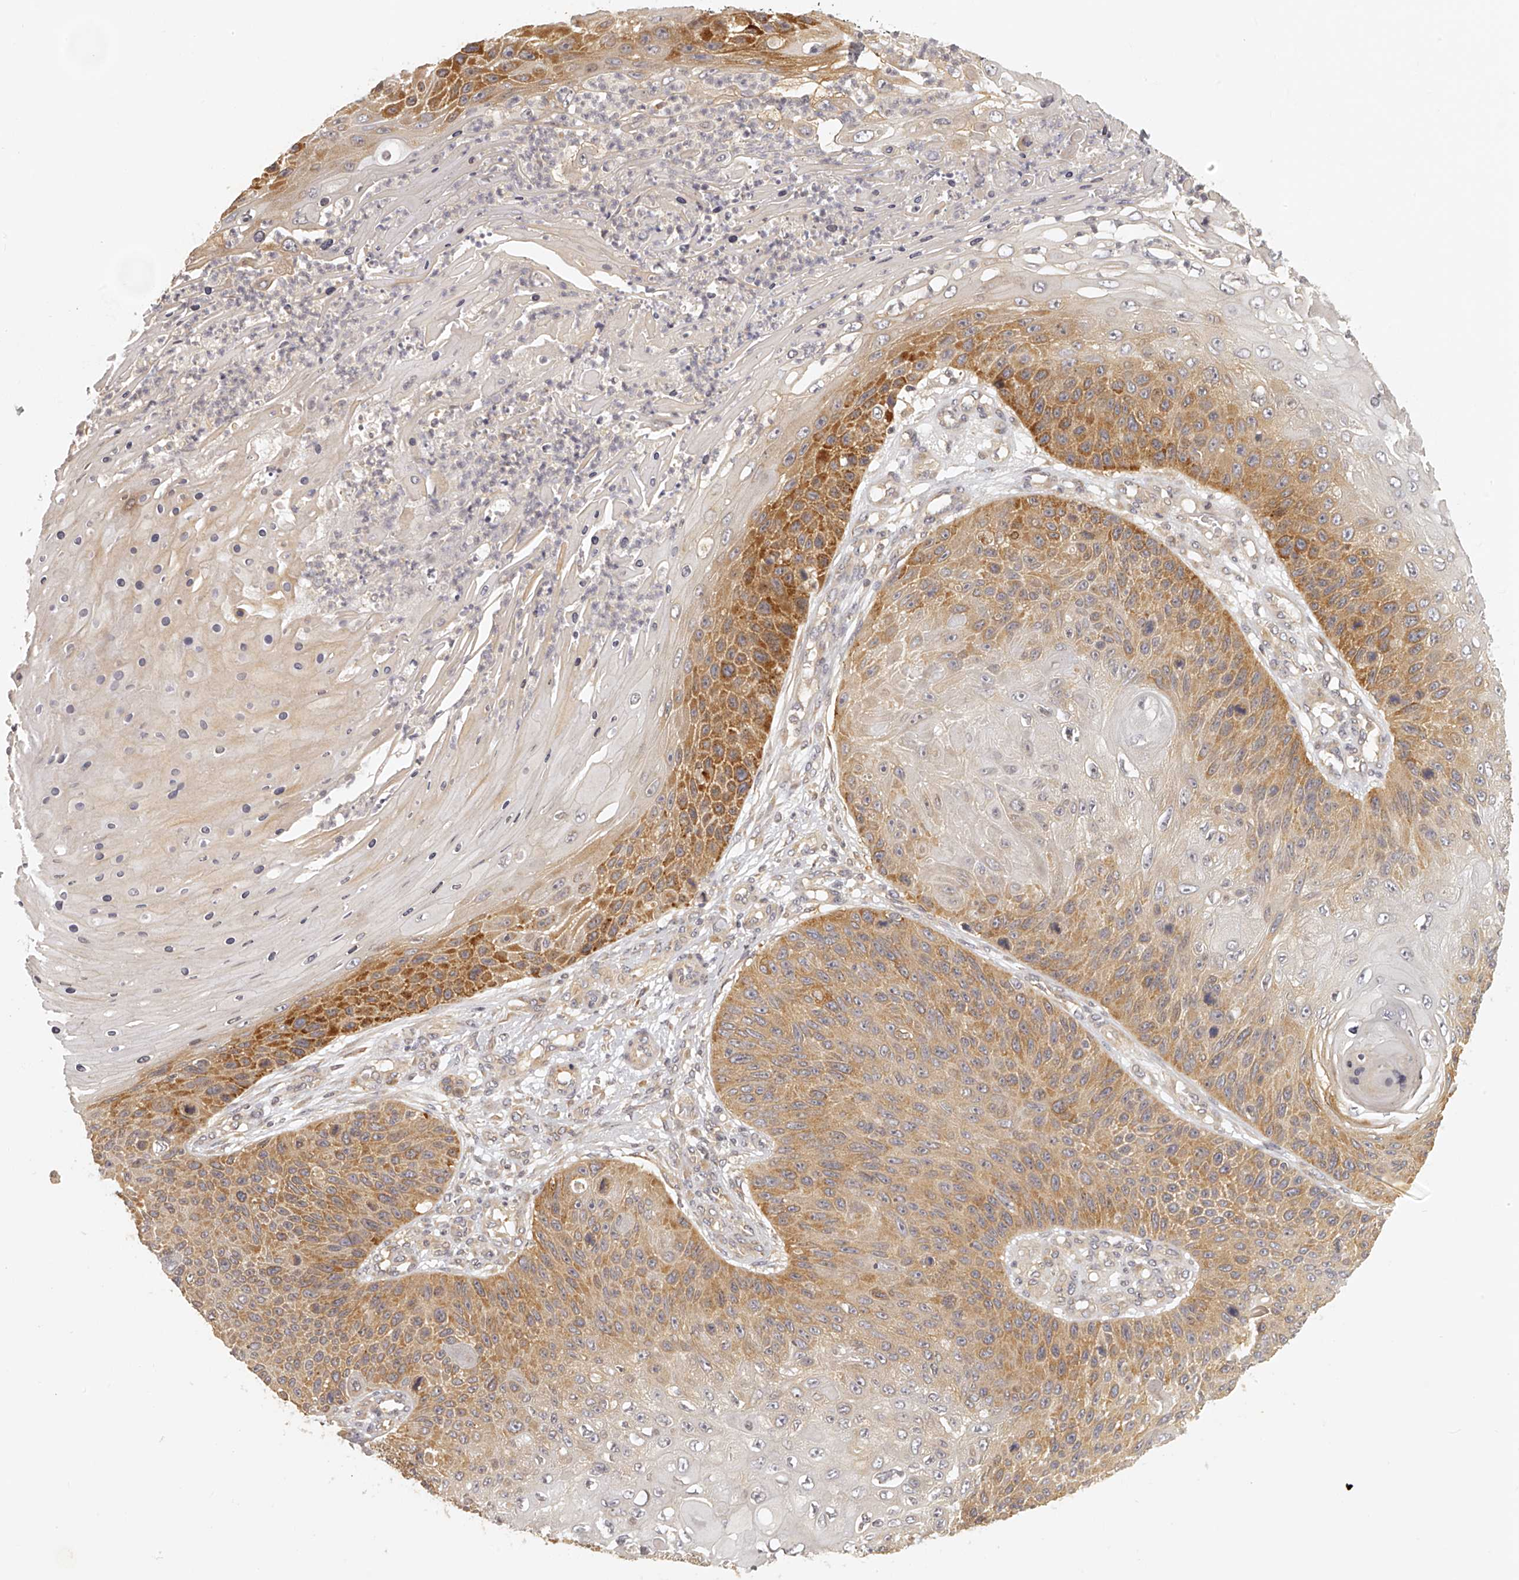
{"staining": {"intensity": "moderate", "quantity": "25%-75%", "location": "cytoplasmic/membranous"}, "tissue": "skin cancer", "cell_type": "Tumor cells", "image_type": "cancer", "snomed": [{"axis": "morphology", "description": "Squamous cell carcinoma, NOS"}, {"axis": "topography", "description": "Skin"}], "caption": "There is medium levels of moderate cytoplasmic/membranous positivity in tumor cells of skin cancer, as demonstrated by immunohistochemical staining (brown color).", "gene": "EIF3I", "patient": {"sex": "female", "age": 88}}